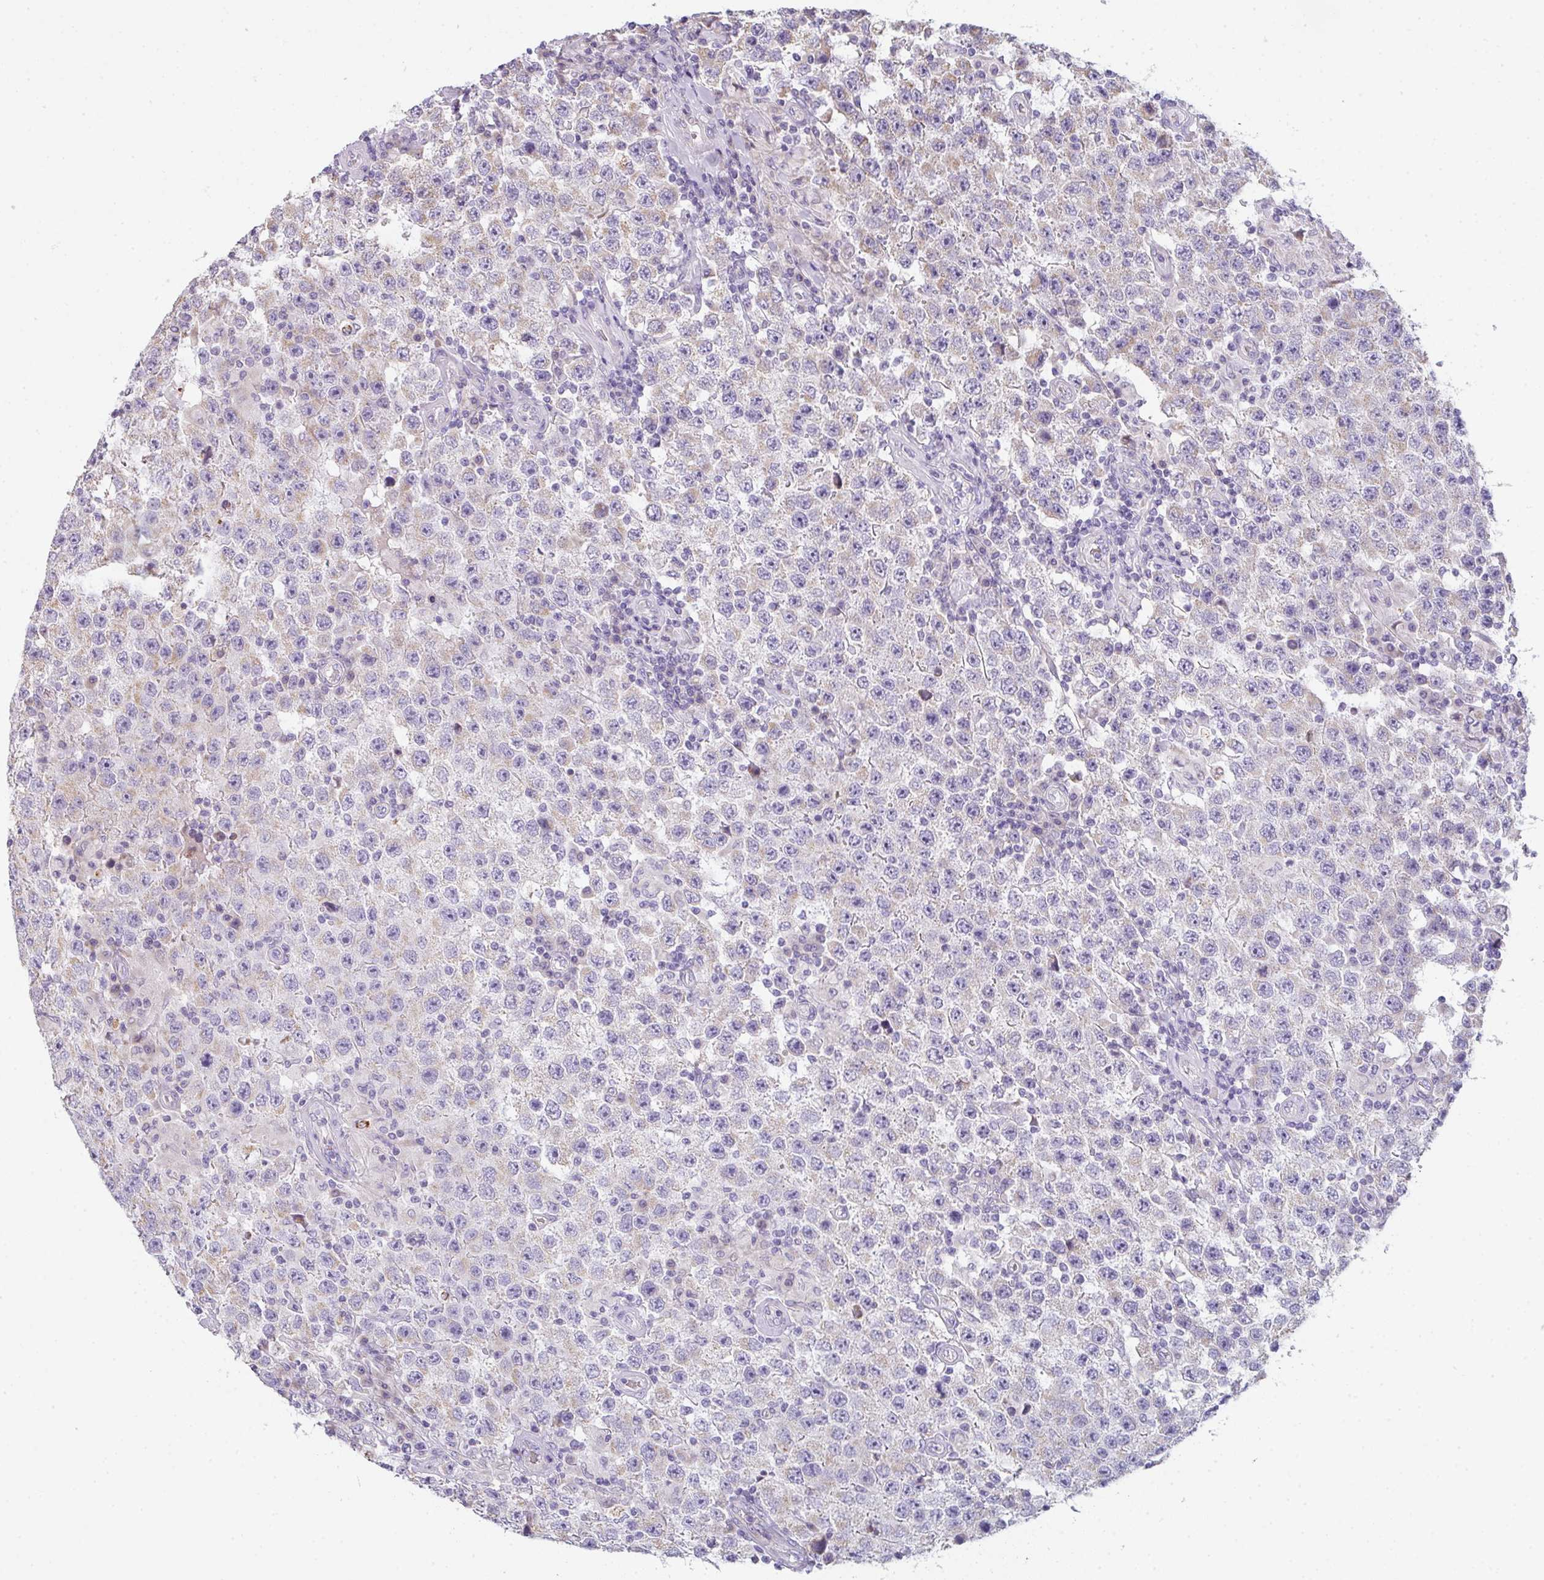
{"staining": {"intensity": "weak", "quantity": "25%-75%", "location": "cytoplasmic/membranous"}, "tissue": "testis cancer", "cell_type": "Tumor cells", "image_type": "cancer", "snomed": [{"axis": "morphology", "description": "Normal tissue, NOS"}, {"axis": "morphology", "description": "Urothelial carcinoma, High grade"}, {"axis": "morphology", "description": "Seminoma, NOS"}, {"axis": "morphology", "description": "Carcinoma, Embryonal, NOS"}, {"axis": "topography", "description": "Urinary bladder"}, {"axis": "topography", "description": "Testis"}], "caption": "Embryonal carcinoma (testis) tissue reveals weak cytoplasmic/membranous positivity in about 25%-75% of tumor cells, visualized by immunohistochemistry.", "gene": "CACNA1S", "patient": {"sex": "male", "age": 41}}